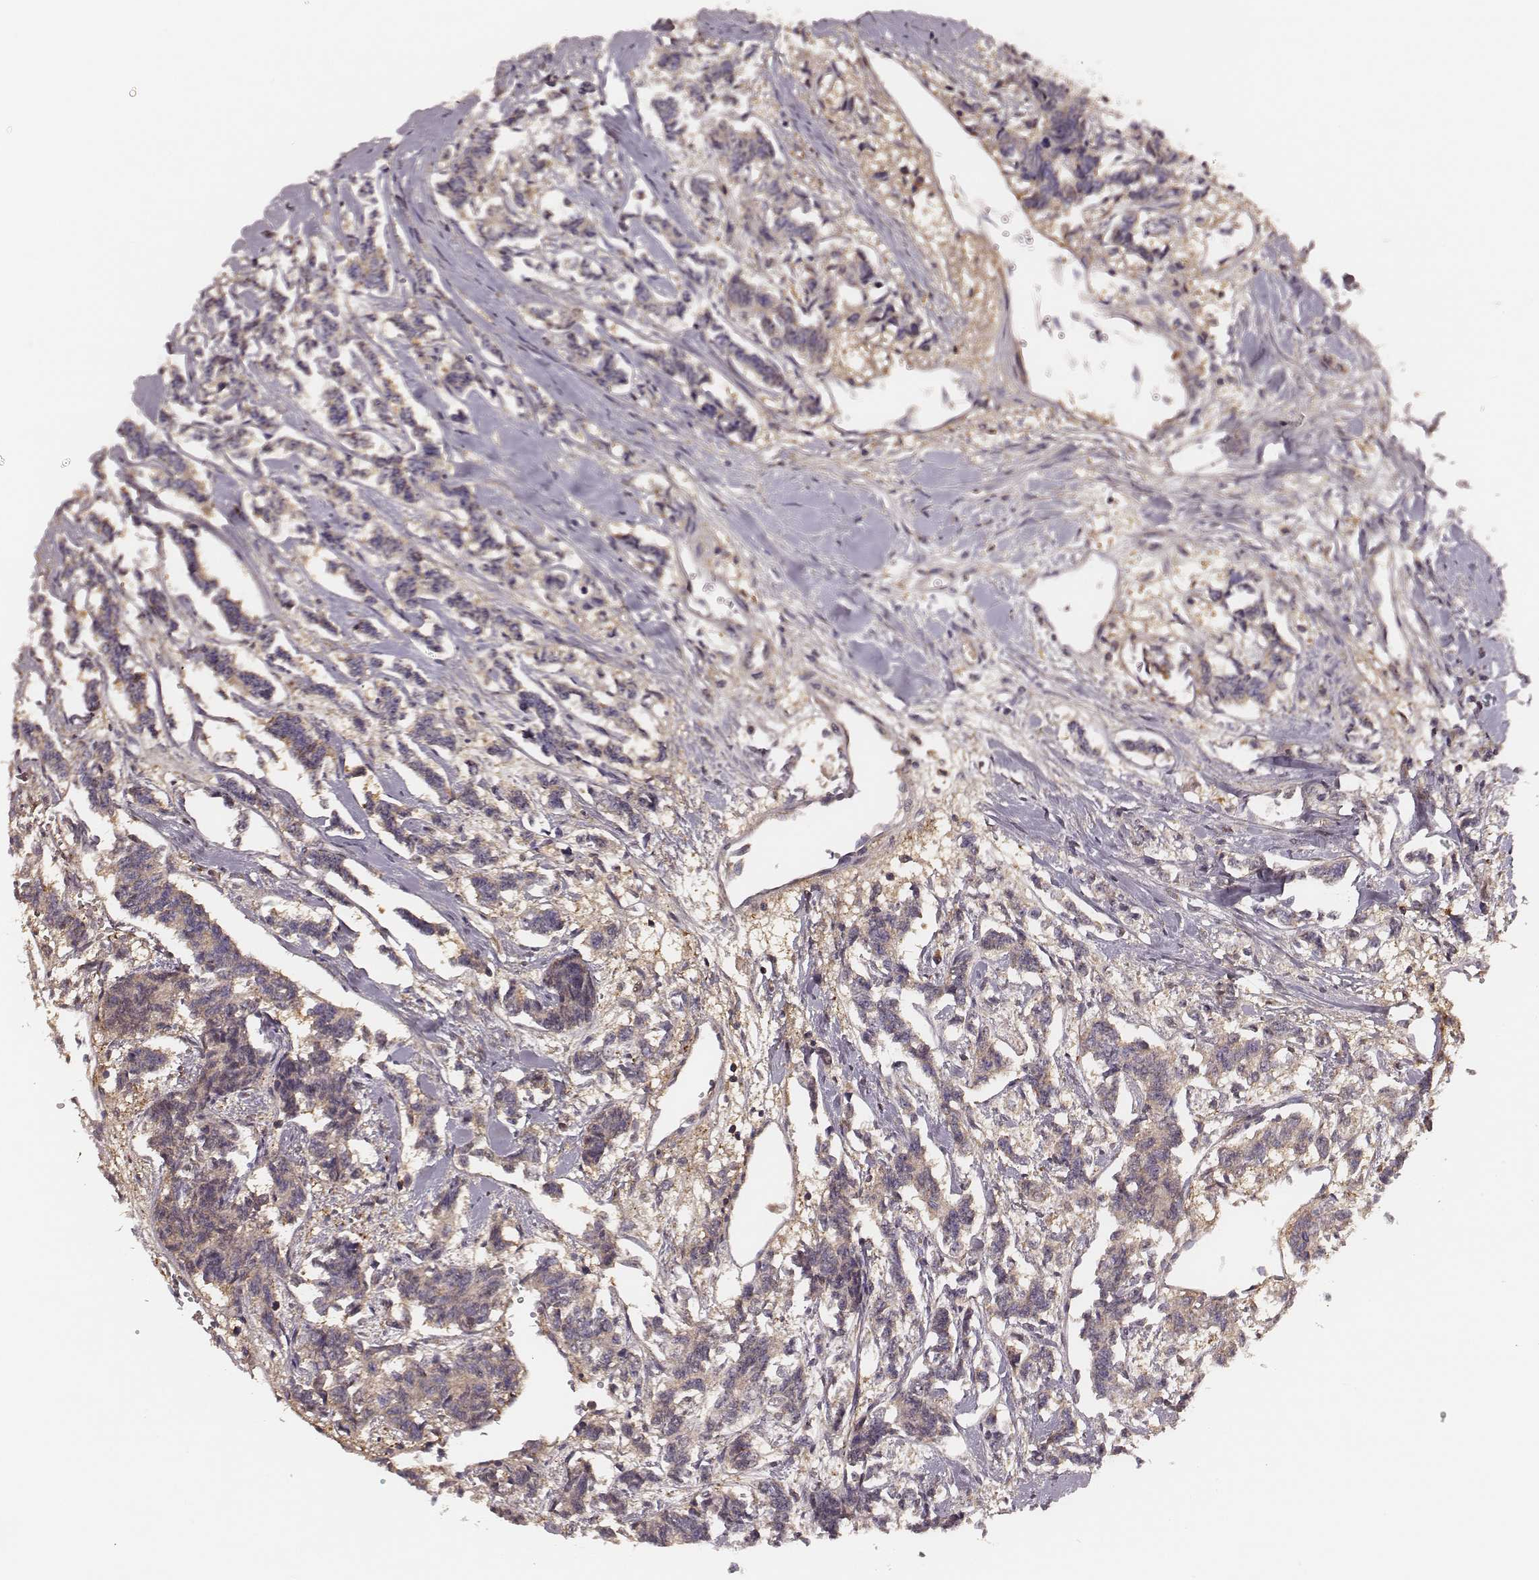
{"staining": {"intensity": "weak", "quantity": "25%-75%", "location": "cytoplasmic/membranous"}, "tissue": "carcinoid", "cell_type": "Tumor cells", "image_type": "cancer", "snomed": [{"axis": "morphology", "description": "Carcinoid, malignant, NOS"}, {"axis": "topography", "description": "Kidney"}], "caption": "Immunohistochemistry histopathology image of neoplastic tissue: malignant carcinoid stained using immunohistochemistry (IHC) reveals low levels of weak protein expression localized specifically in the cytoplasmic/membranous of tumor cells, appearing as a cytoplasmic/membranous brown color.", "gene": "CARS1", "patient": {"sex": "female", "age": 41}}